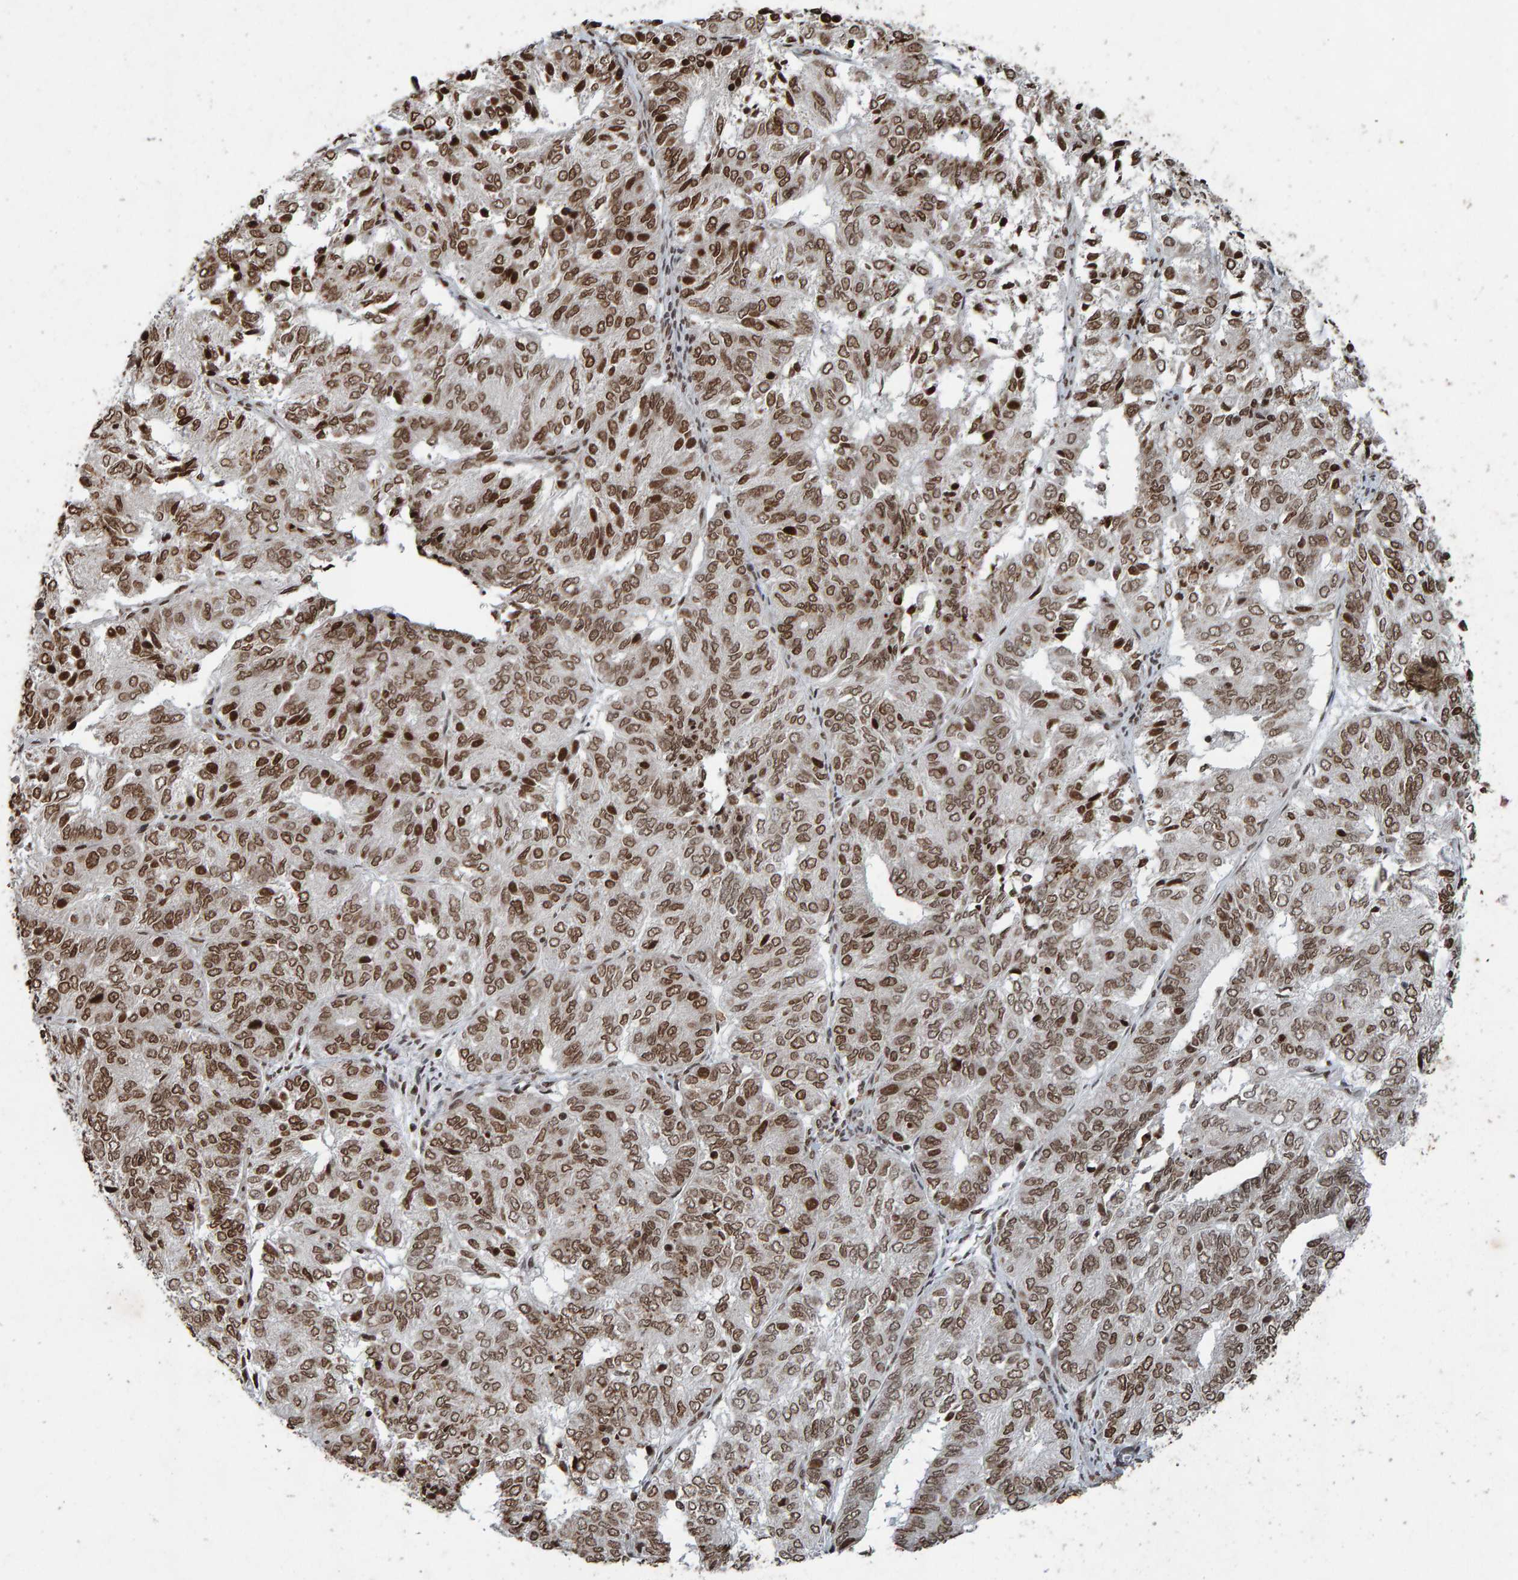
{"staining": {"intensity": "moderate", "quantity": ">75%", "location": "nuclear"}, "tissue": "endometrial cancer", "cell_type": "Tumor cells", "image_type": "cancer", "snomed": [{"axis": "morphology", "description": "Adenocarcinoma, NOS"}, {"axis": "topography", "description": "Uterus"}], "caption": "Immunohistochemical staining of human endometrial cancer exhibits medium levels of moderate nuclear positivity in about >75% of tumor cells. (brown staining indicates protein expression, while blue staining denotes nuclei).", "gene": "H2AZ1", "patient": {"sex": "female", "age": 60}}